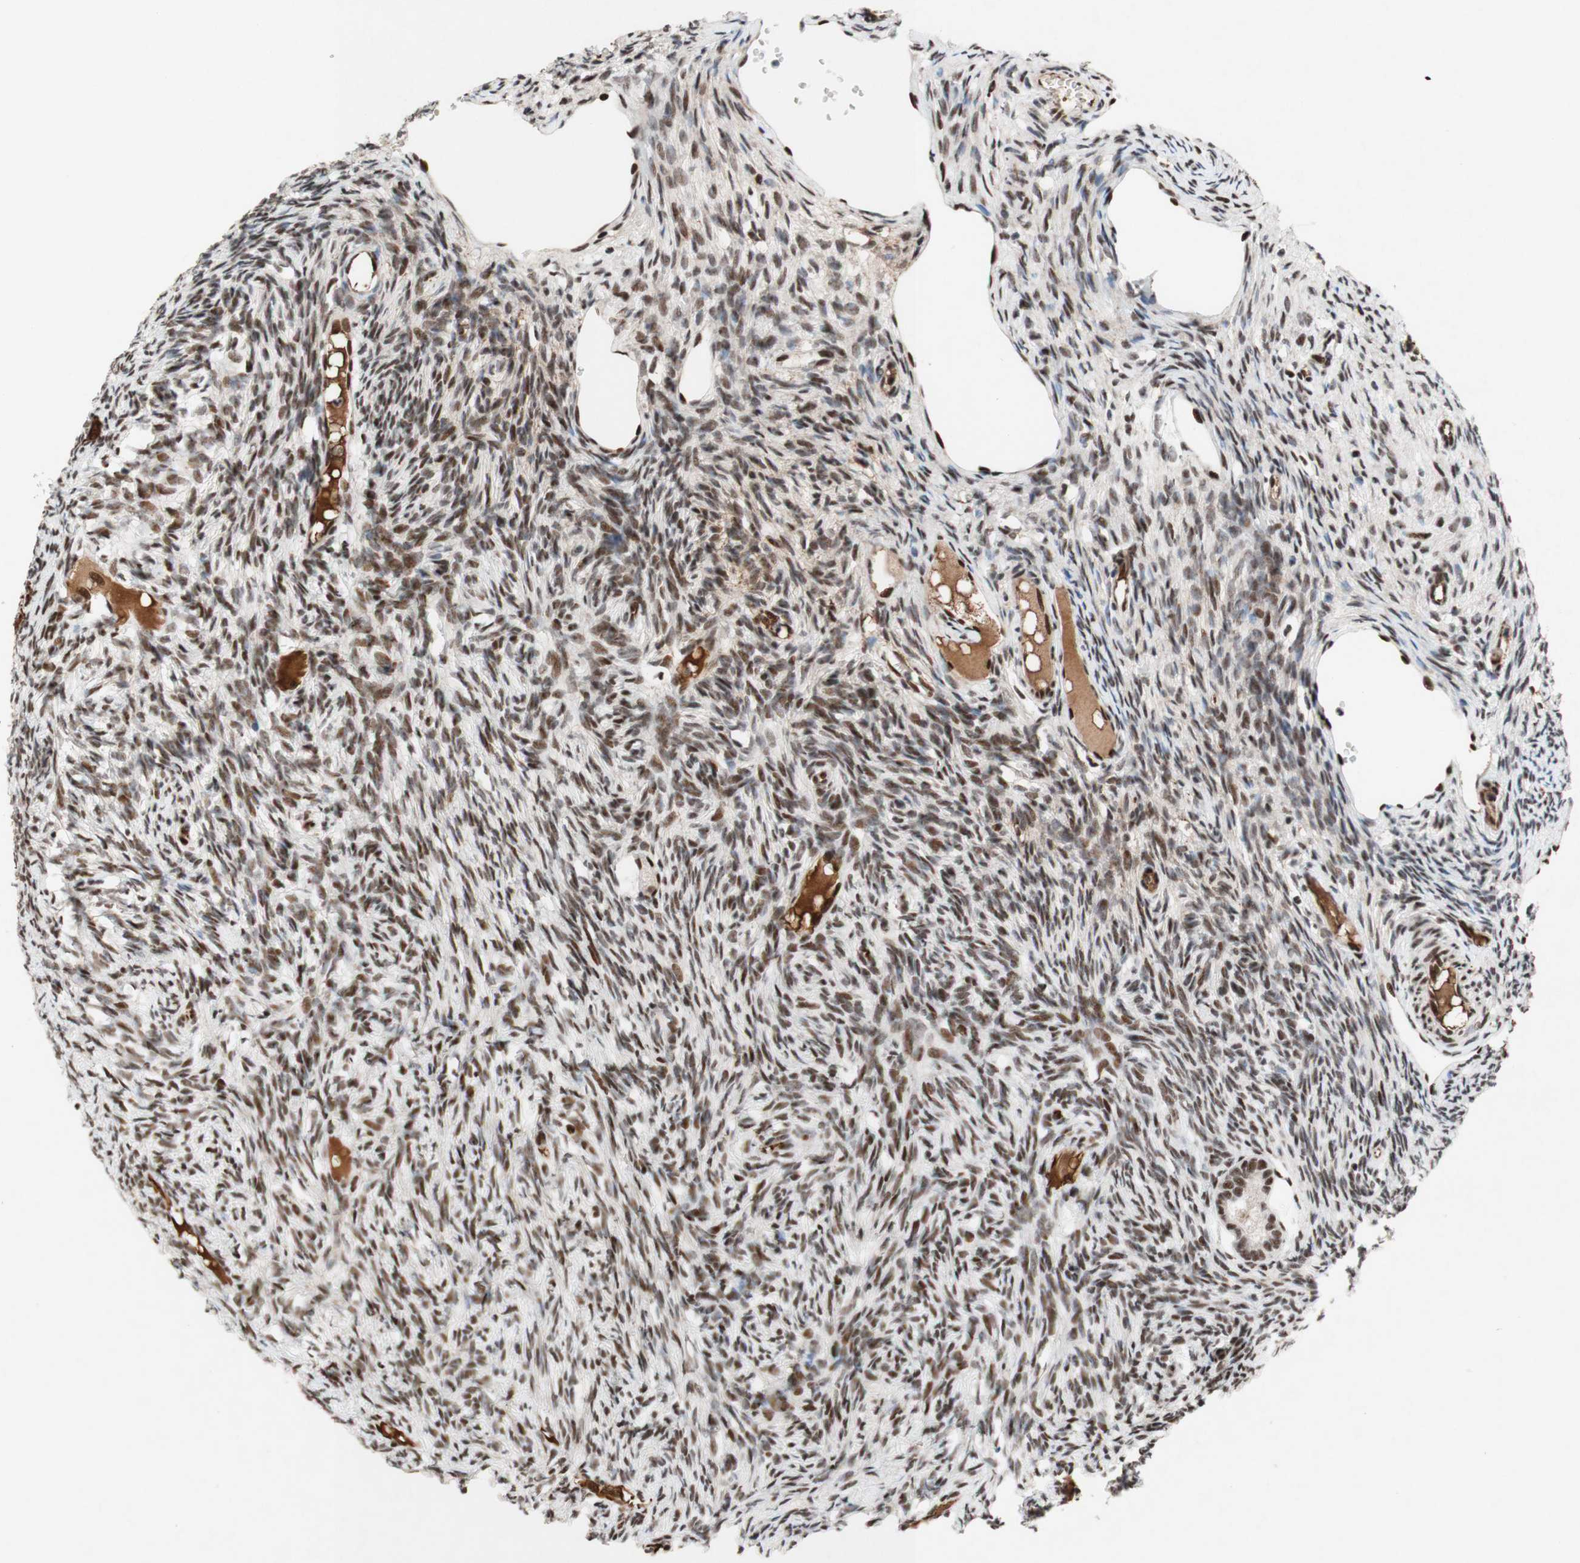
{"staining": {"intensity": "moderate", "quantity": "25%-75%", "location": "nuclear"}, "tissue": "ovary", "cell_type": "Ovarian stroma cells", "image_type": "normal", "snomed": [{"axis": "morphology", "description": "Normal tissue, NOS"}, {"axis": "topography", "description": "Ovary"}], "caption": "Protein staining of normal ovary exhibits moderate nuclear positivity in approximately 25%-75% of ovarian stroma cells.", "gene": "TLE1", "patient": {"sex": "female", "age": 33}}